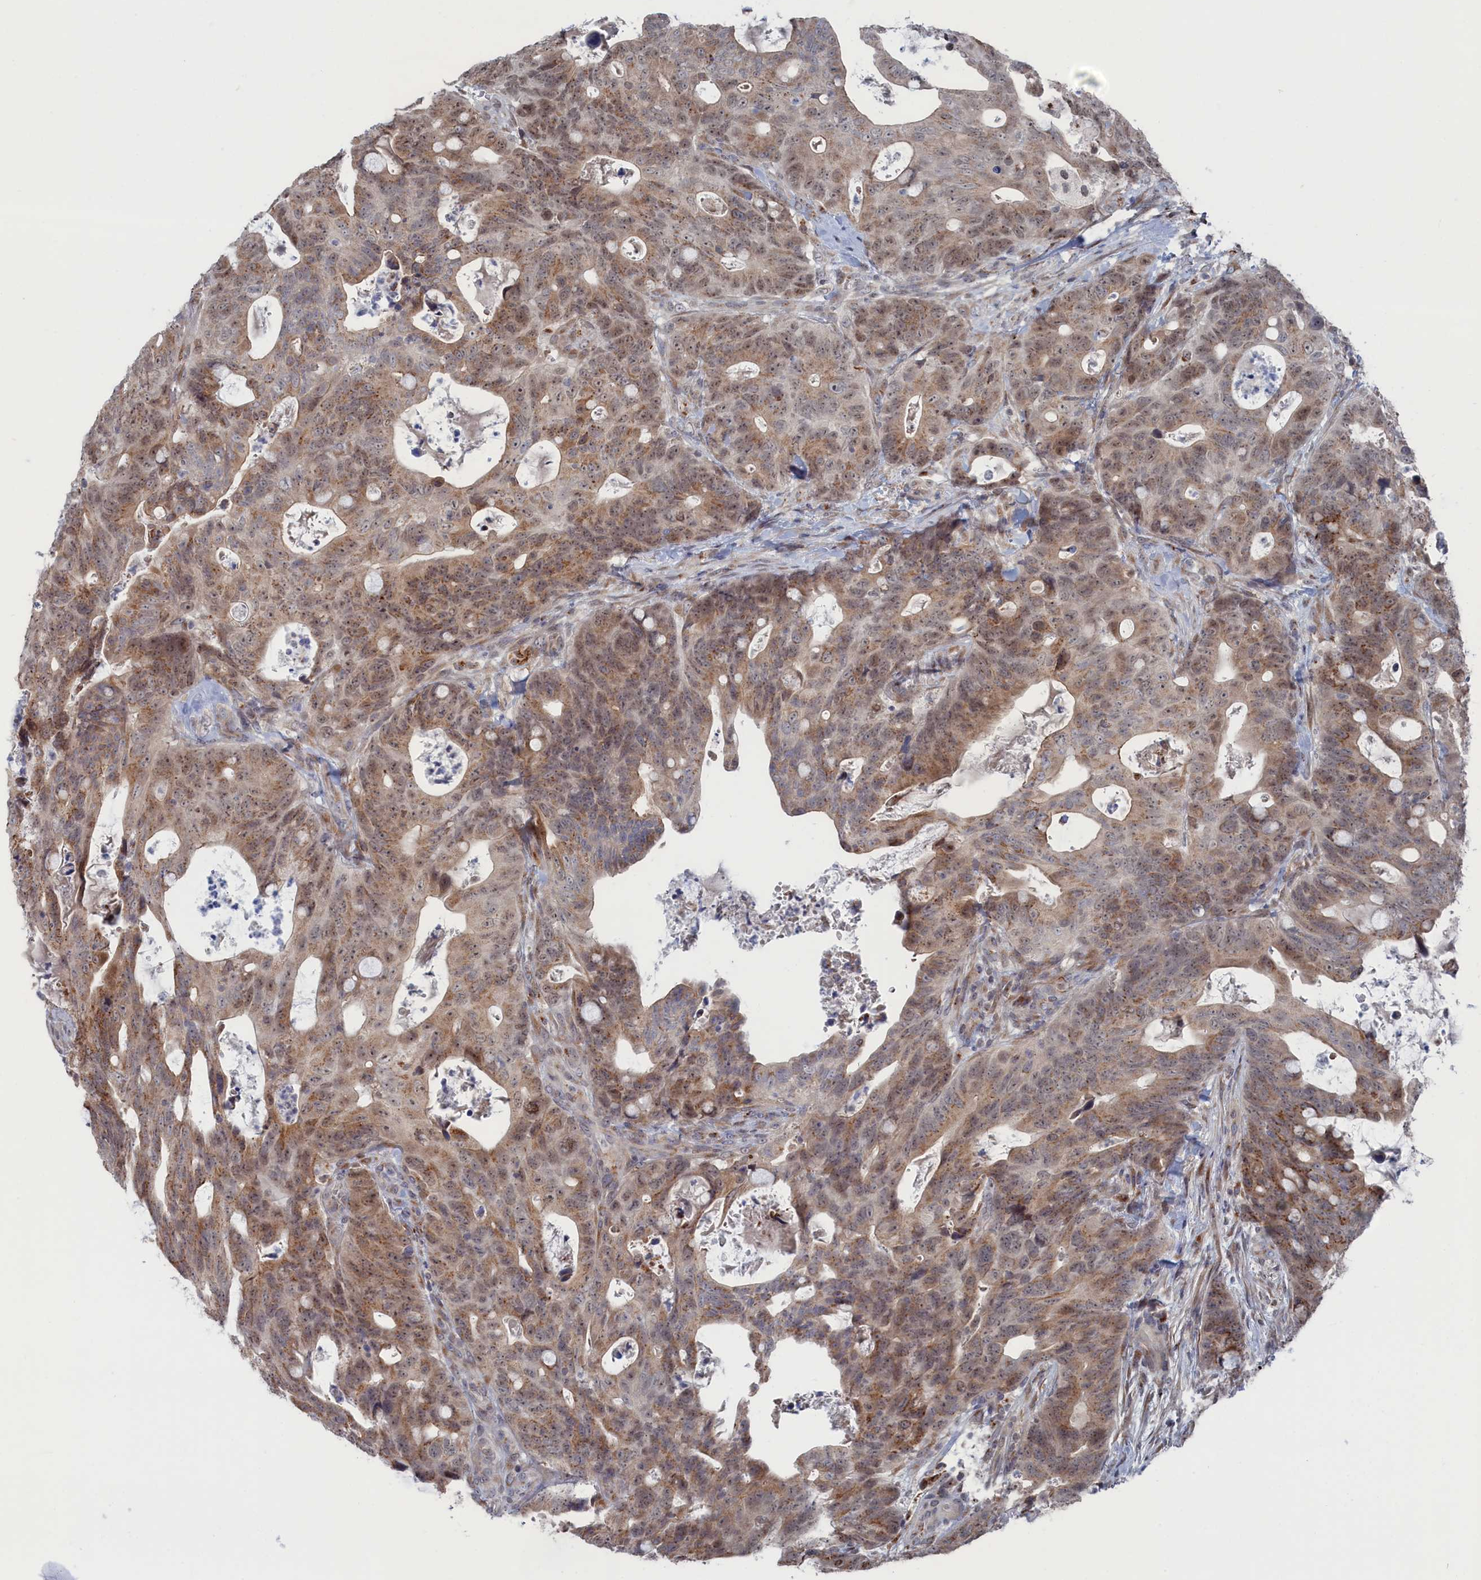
{"staining": {"intensity": "moderate", "quantity": ">75%", "location": "cytoplasmic/membranous"}, "tissue": "colorectal cancer", "cell_type": "Tumor cells", "image_type": "cancer", "snomed": [{"axis": "morphology", "description": "Adenocarcinoma, NOS"}, {"axis": "topography", "description": "Colon"}], "caption": "The image exhibits immunohistochemical staining of adenocarcinoma (colorectal). There is moderate cytoplasmic/membranous staining is seen in about >75% of tumor cells.", "gene": "IRX1", "patient": {"sex": "female", "age": 82}}